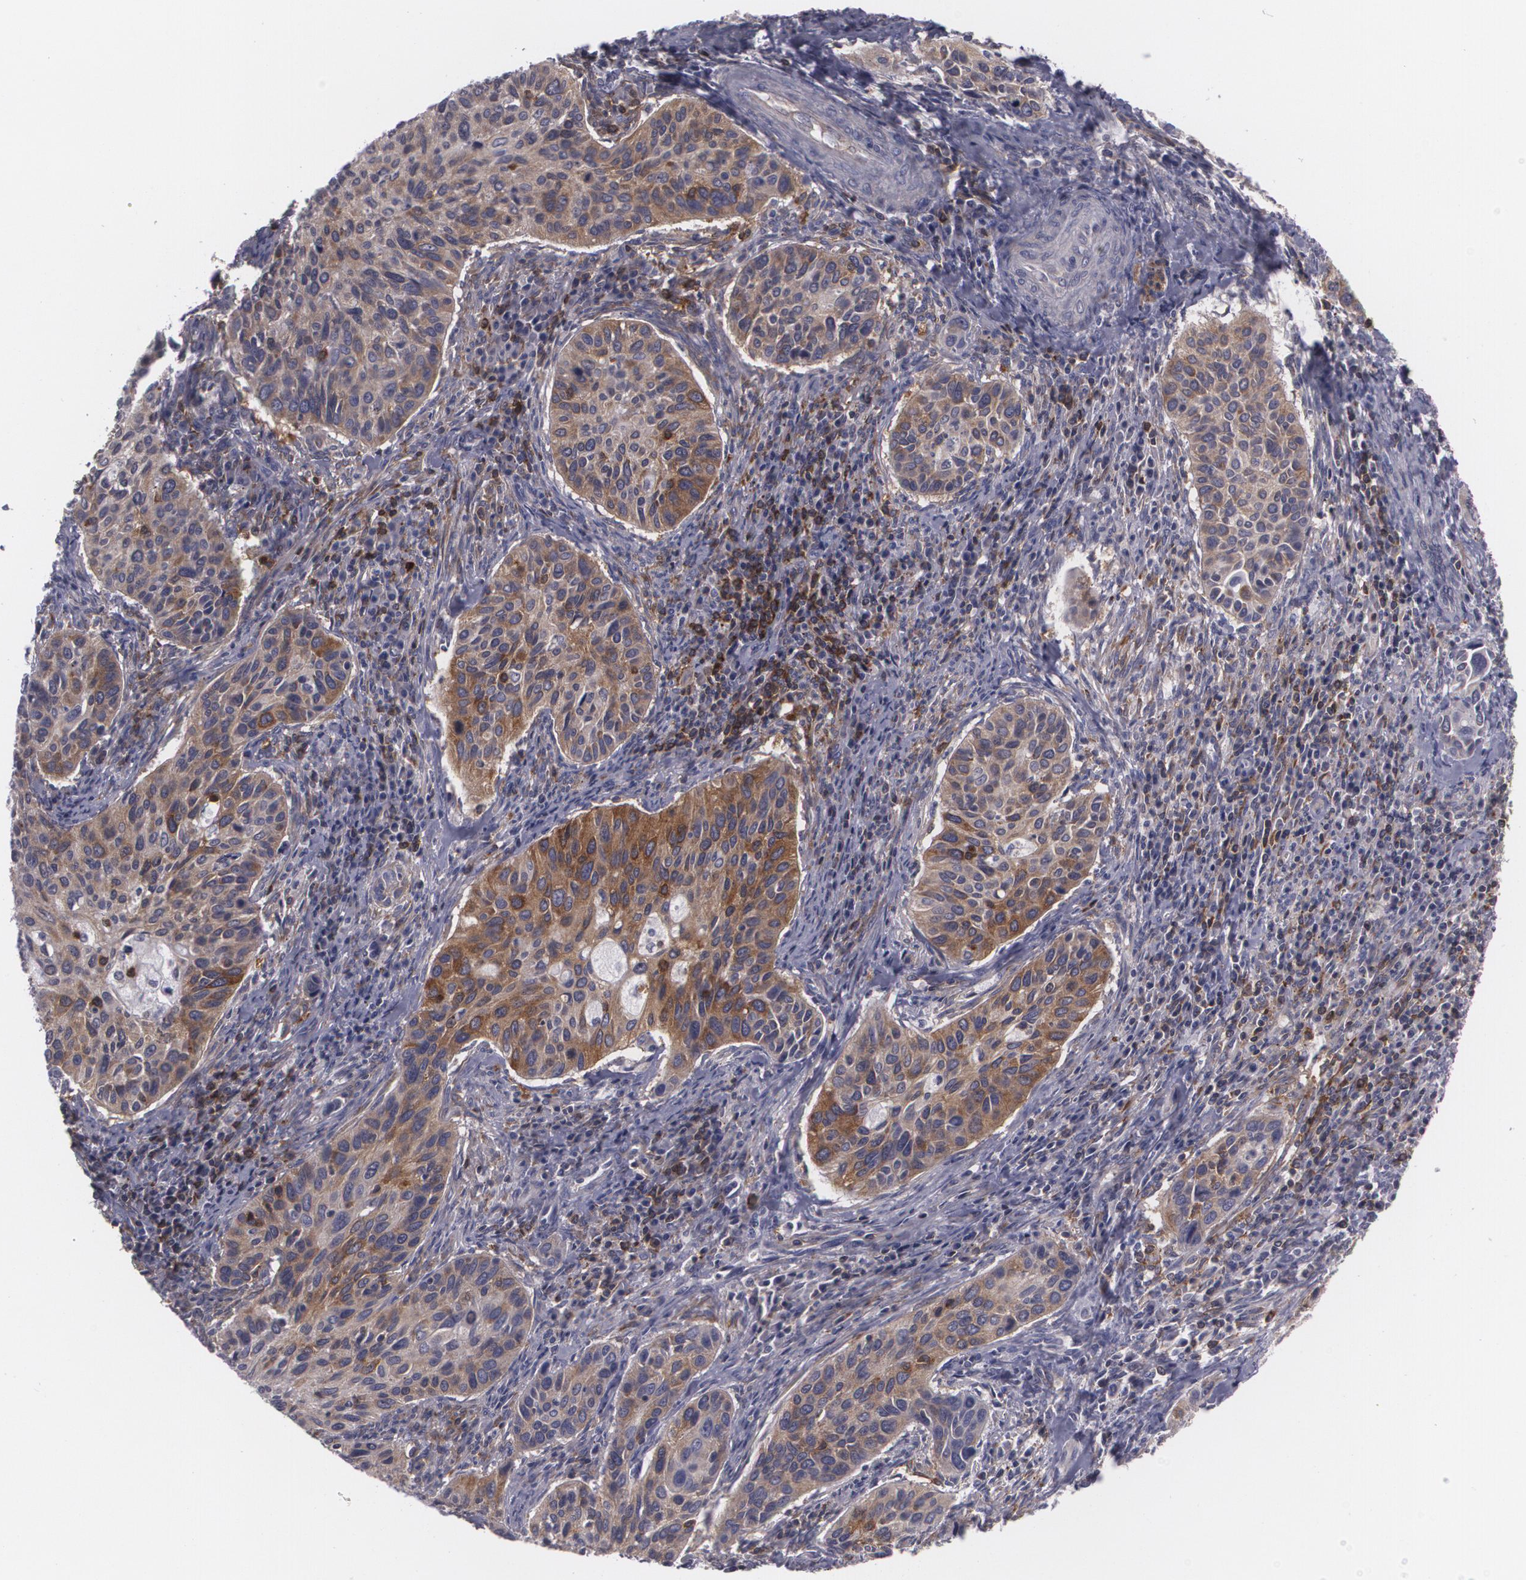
{"staining": {"intensity": "weak", "quantity": "25%-75%", "location": "cytoplasmic/membranous"}, "tissue": "cervical cancer", "cell_type": "Tumor cells", "image_type": "cancer", "snomed": [{"axis": "morphology", "description": "Adenocarcinoma, NOS"}, {"axis": "topography", "description": "Cervix"}], "caption": "The immunohistochemical stain shows weak cytoplasmic/membranous positivity in tumor cells of cervical adenocarcinoma tissue.", "gene": "BIN1", "patient": {"sex": "female", "age": 29}}